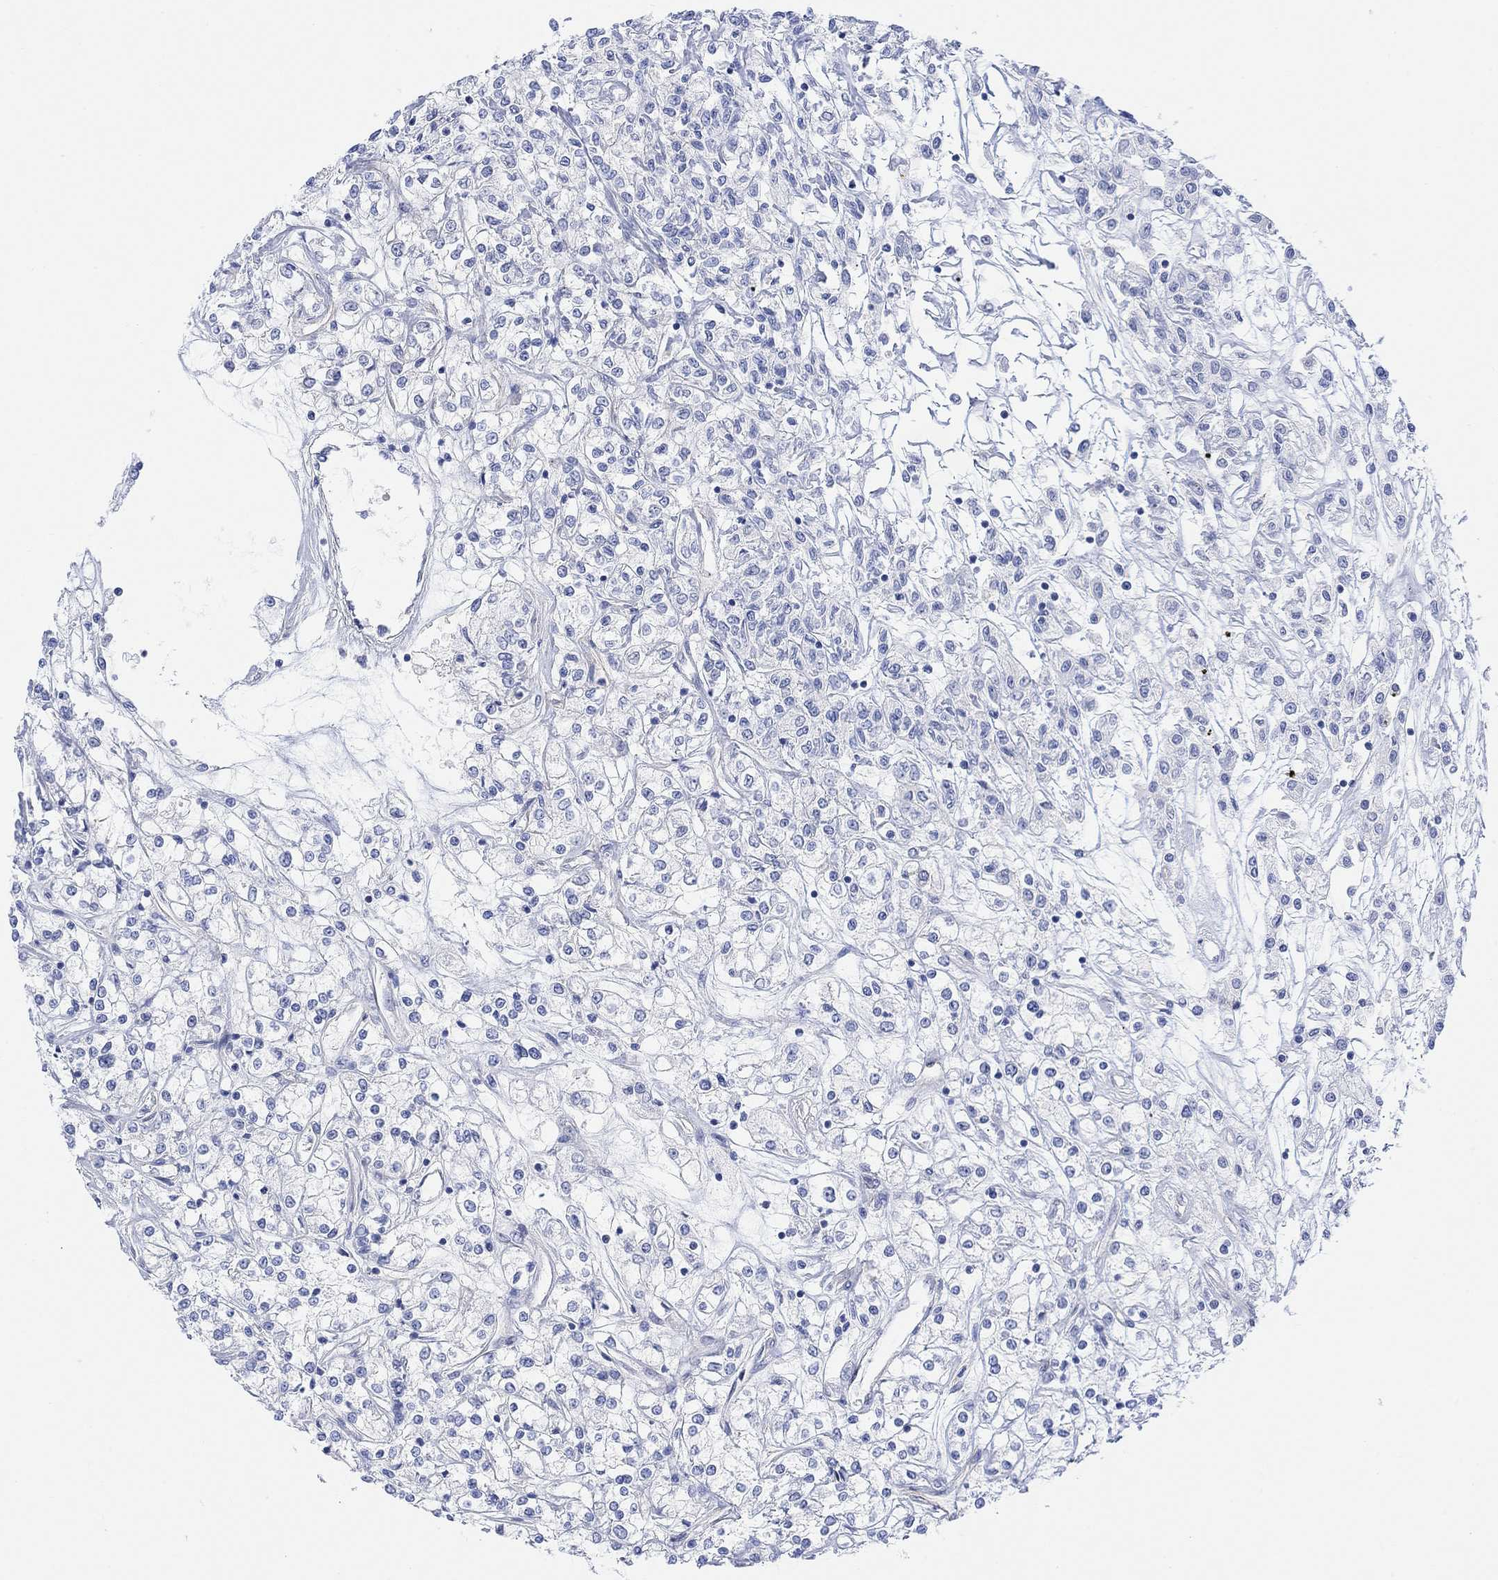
{"staining": {"intensity": "negative", "quantity": "none", "location": "none"}, "tissue": "renal cancer", "cell_type": "Tumor cells", "image_type": "cancer", "snomed": [{"axis": "morphology", "description": "Adenocarcinoma, NOS"}, {"axis": "topography", "description": "Kidney"}], "caption": "Tumor cells are negative for brown protein staining in renal adenocarcinoma.", "gene": "TLDC2", "patient": {"sex": "female", "age": 59}}